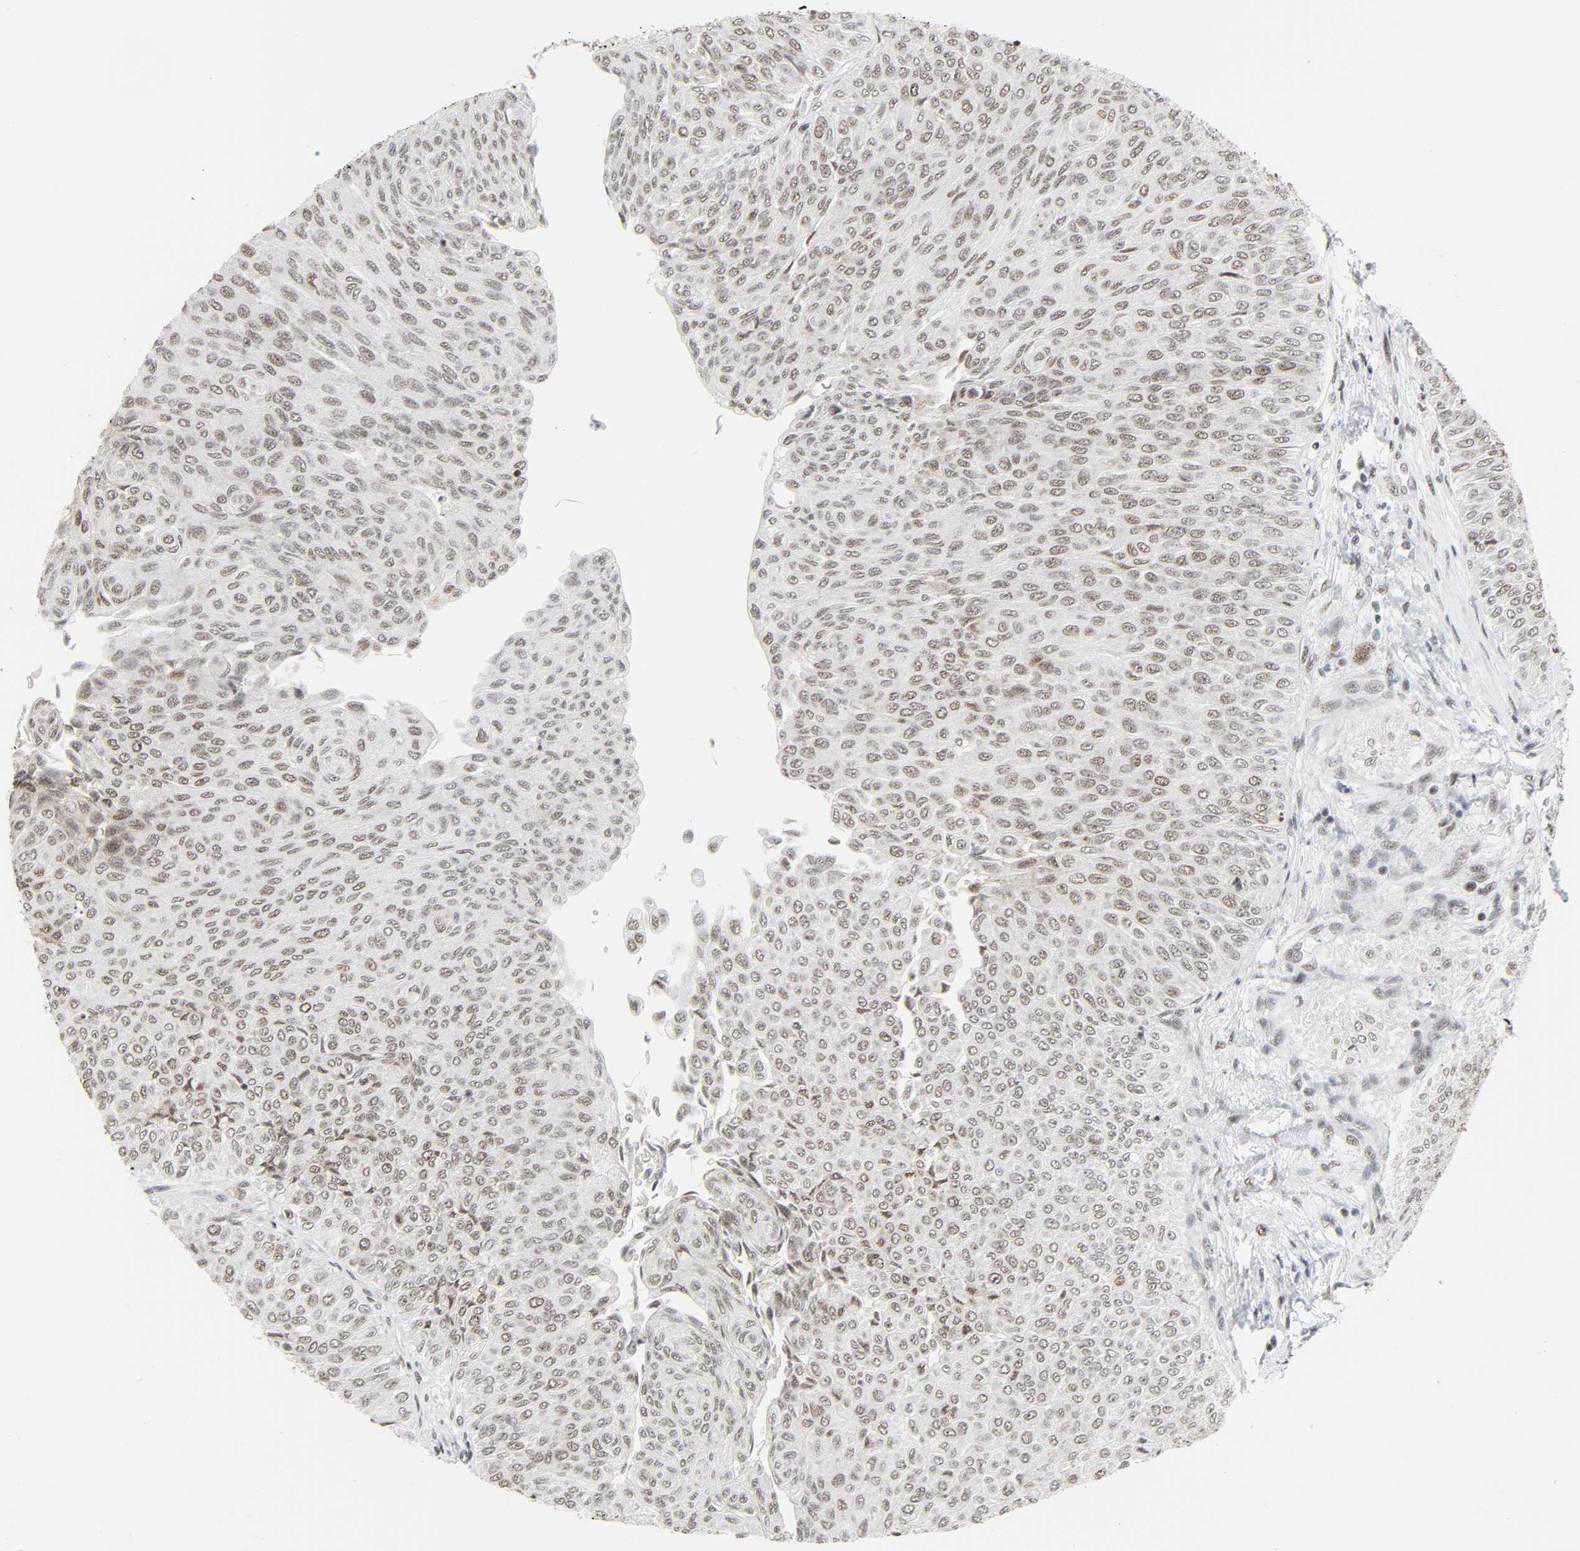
{"staining": {"intensity": "weak", "quantity": ">75%", "location": "nuclear"}, "tissue": "urothelial cancer", "cell_type": "Tumor cells", "image_type": "cancer", "snomed": [{"axis": "morphology", "description": "Urothelial carcinoma, Low grade"}, {"axis": "topography", "description": "Urinary bladder"}], "caption": "IHC of human low-grade urothelial carcinoma reveals low levels of weak nuclear staining in about >75% of tumor cells.", "gene": "CDK7", "patient": {"sex": "male", "age": 78}}